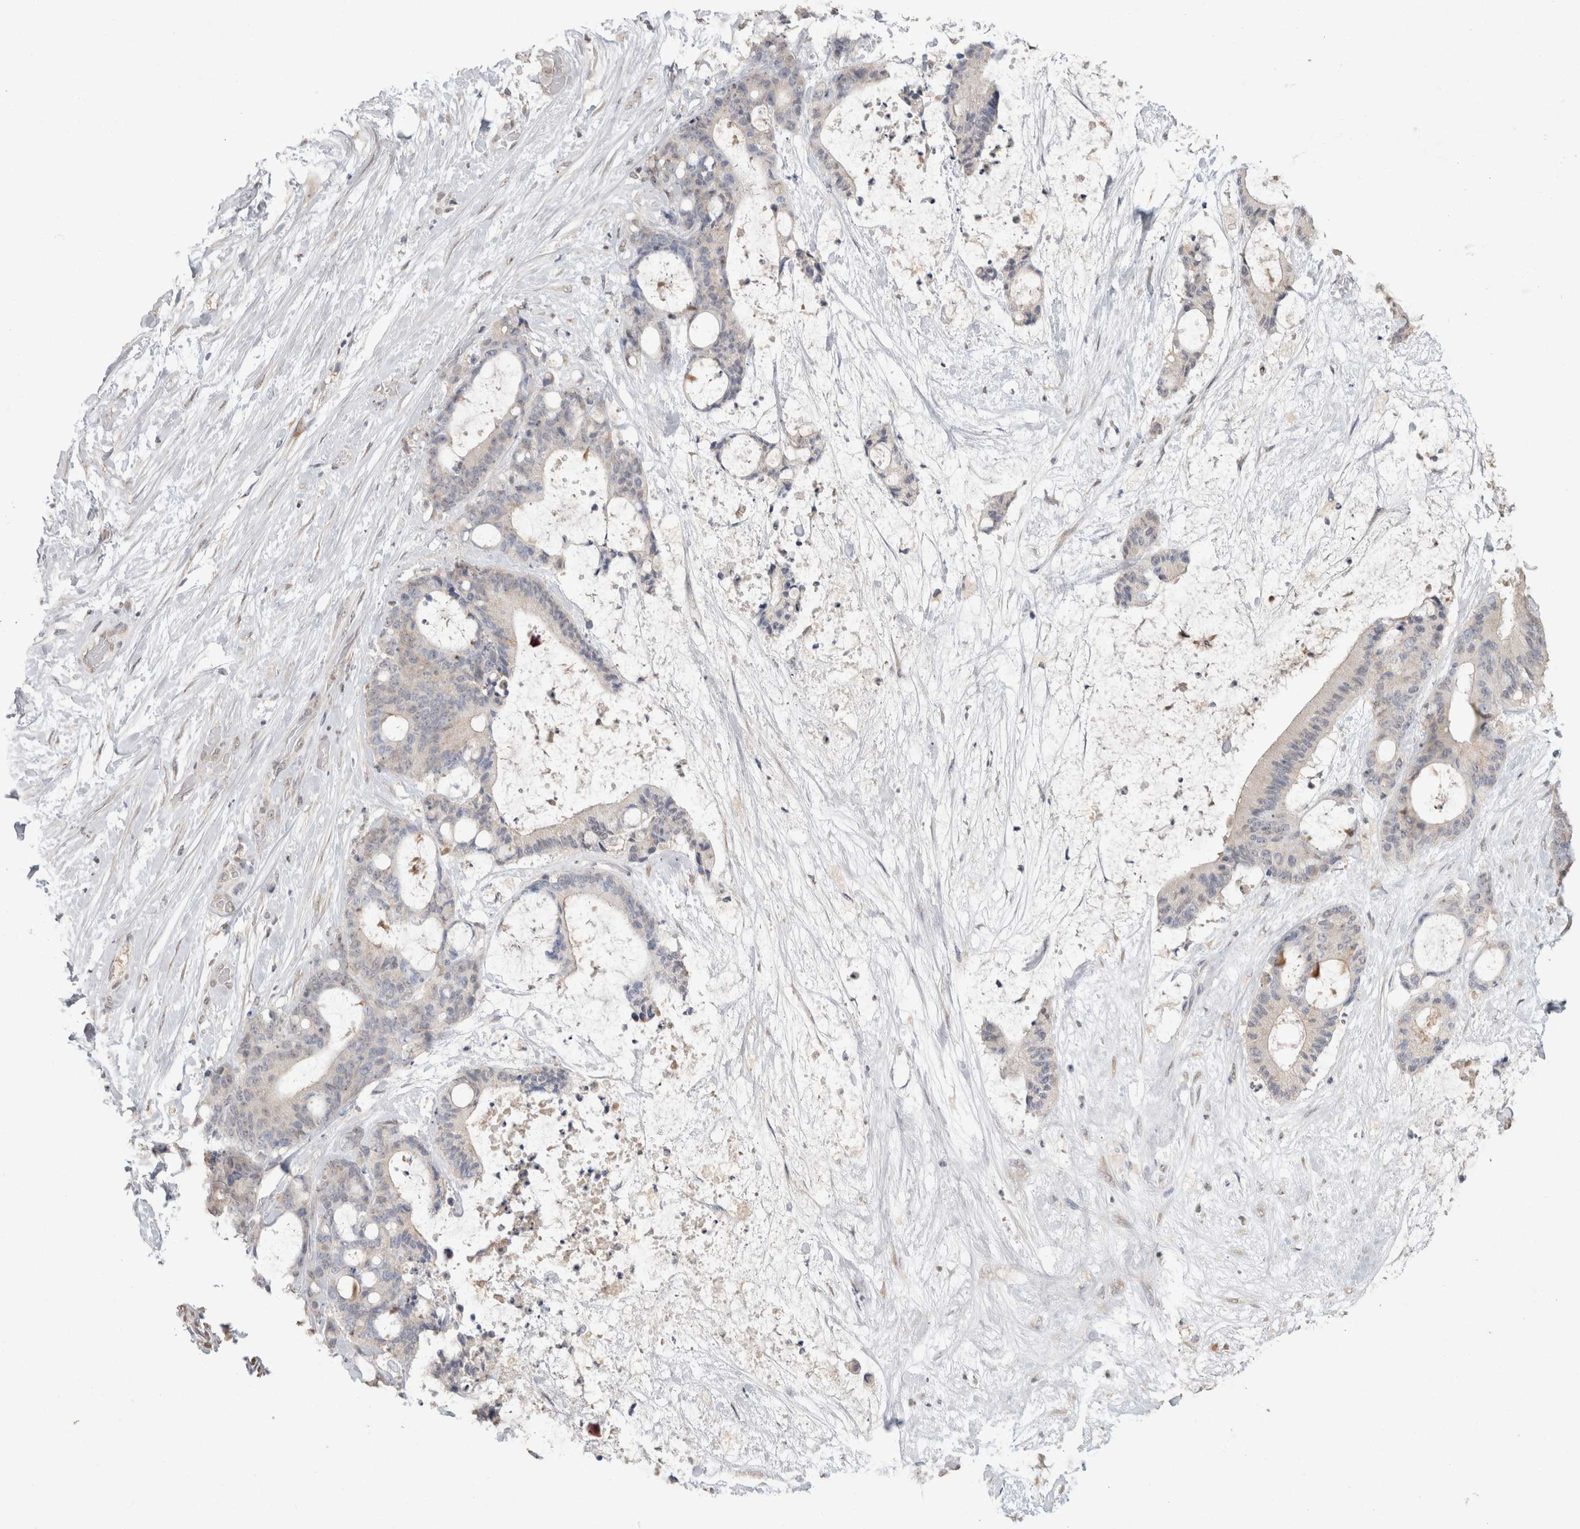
{"staining": {"intensity": "negative", "quantity": "none", "location": "none"}, "tissue": "liver cancer", "cell_type": "Tumor cells", "image_type": "cancer", "snomed": [{"axis": "morphology", "description": "Cholangiocarcinoma"}, {"axis": "topography", "description": "Liver"}], "caption": "Immunohistochemical staining of human liver cancer (cholangiocarcinoma) reveals no significant staining in tumor cells.", "gene": "NAALADL2", "patient": {"sex": "female", "age": 73}}